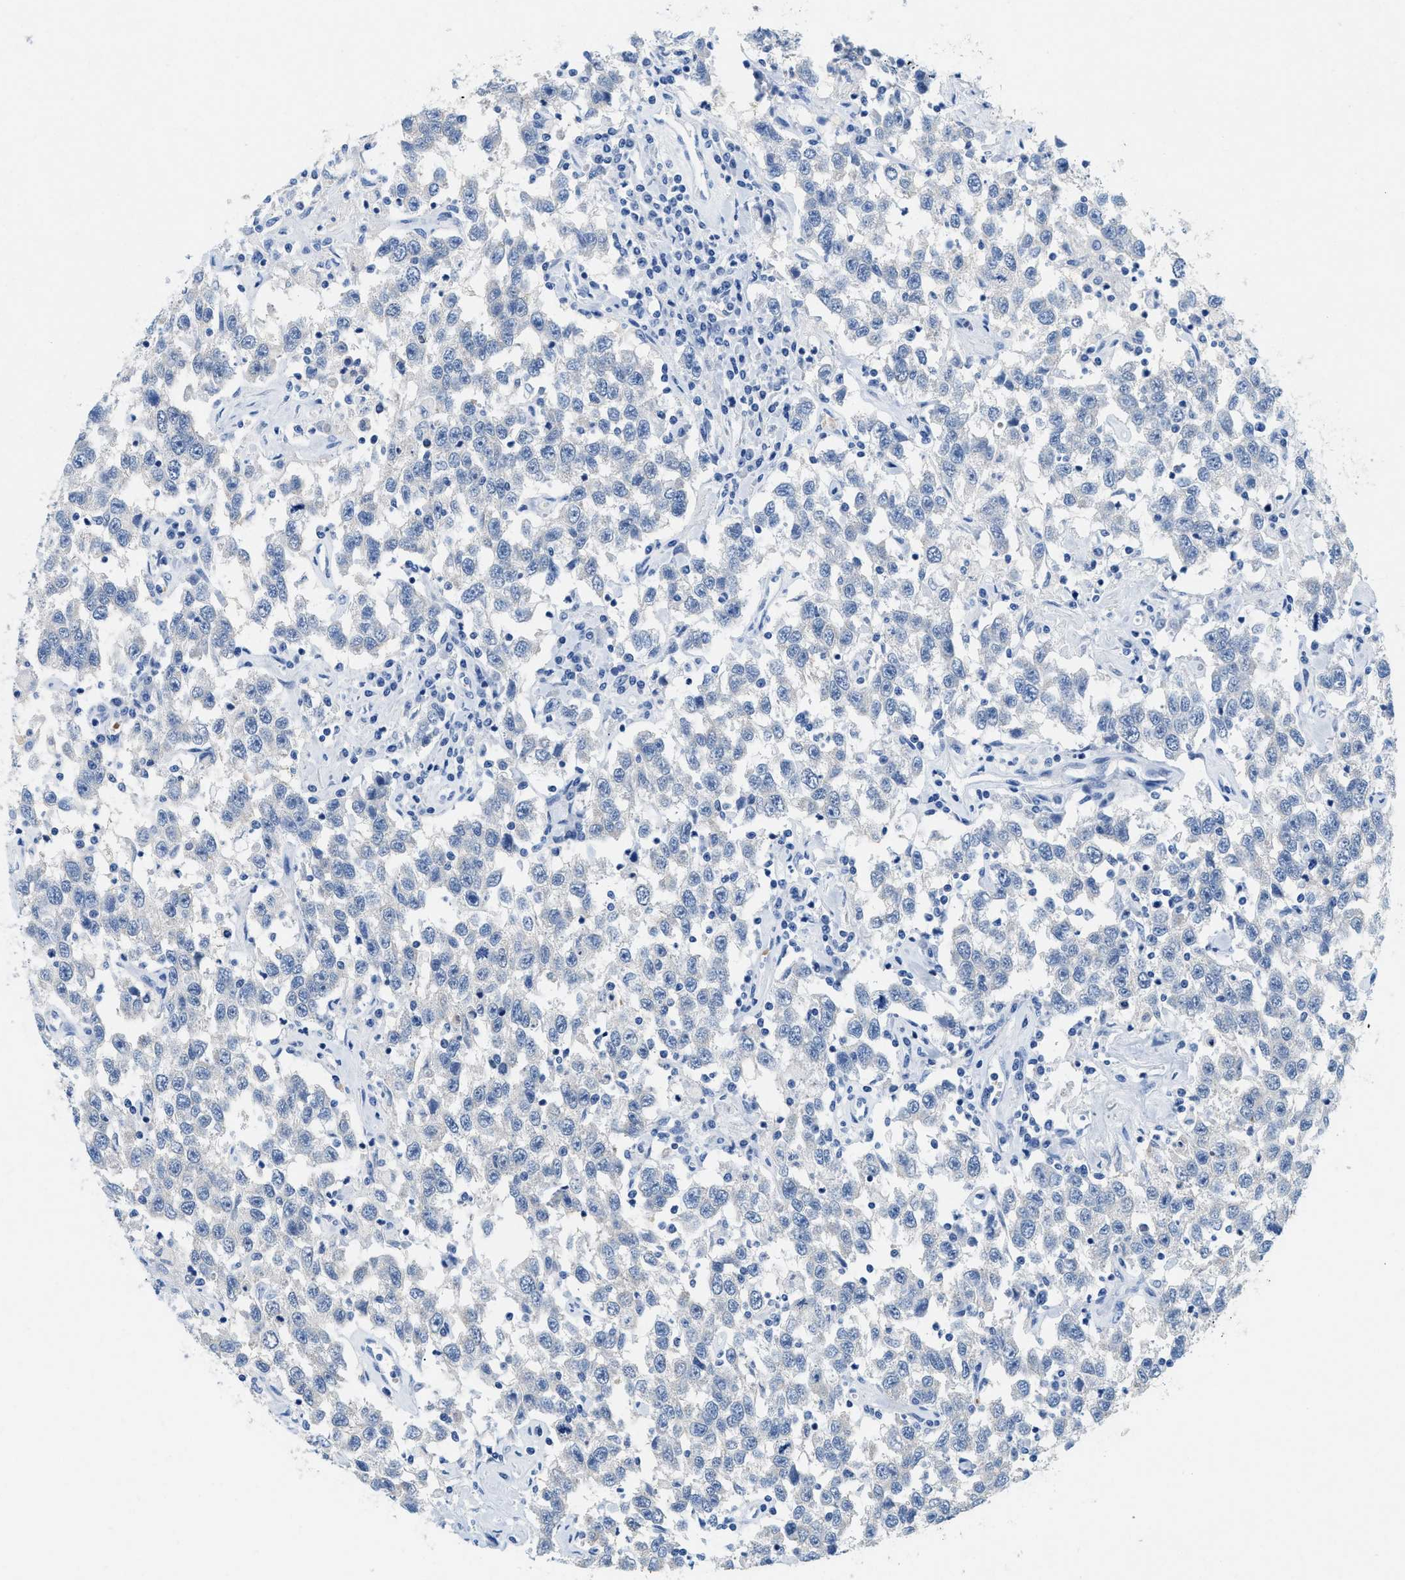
{"staining": {"intensity": "negative", "quantity": "none", "location": "none"}, "tissue": "testis cancer", "cell_type": "Tumor cells", "image_type": "cancer", "snomed": [{"axis": "morphology", "description": "Seminoma, NOS"}, {"axis": "topography", "description": "Testis"}], "caption": "Tumor cells show no significant protein expression in seminoma (testis).", "gene": "BPGM", "patient": {"sex": "male", "age": 41}}